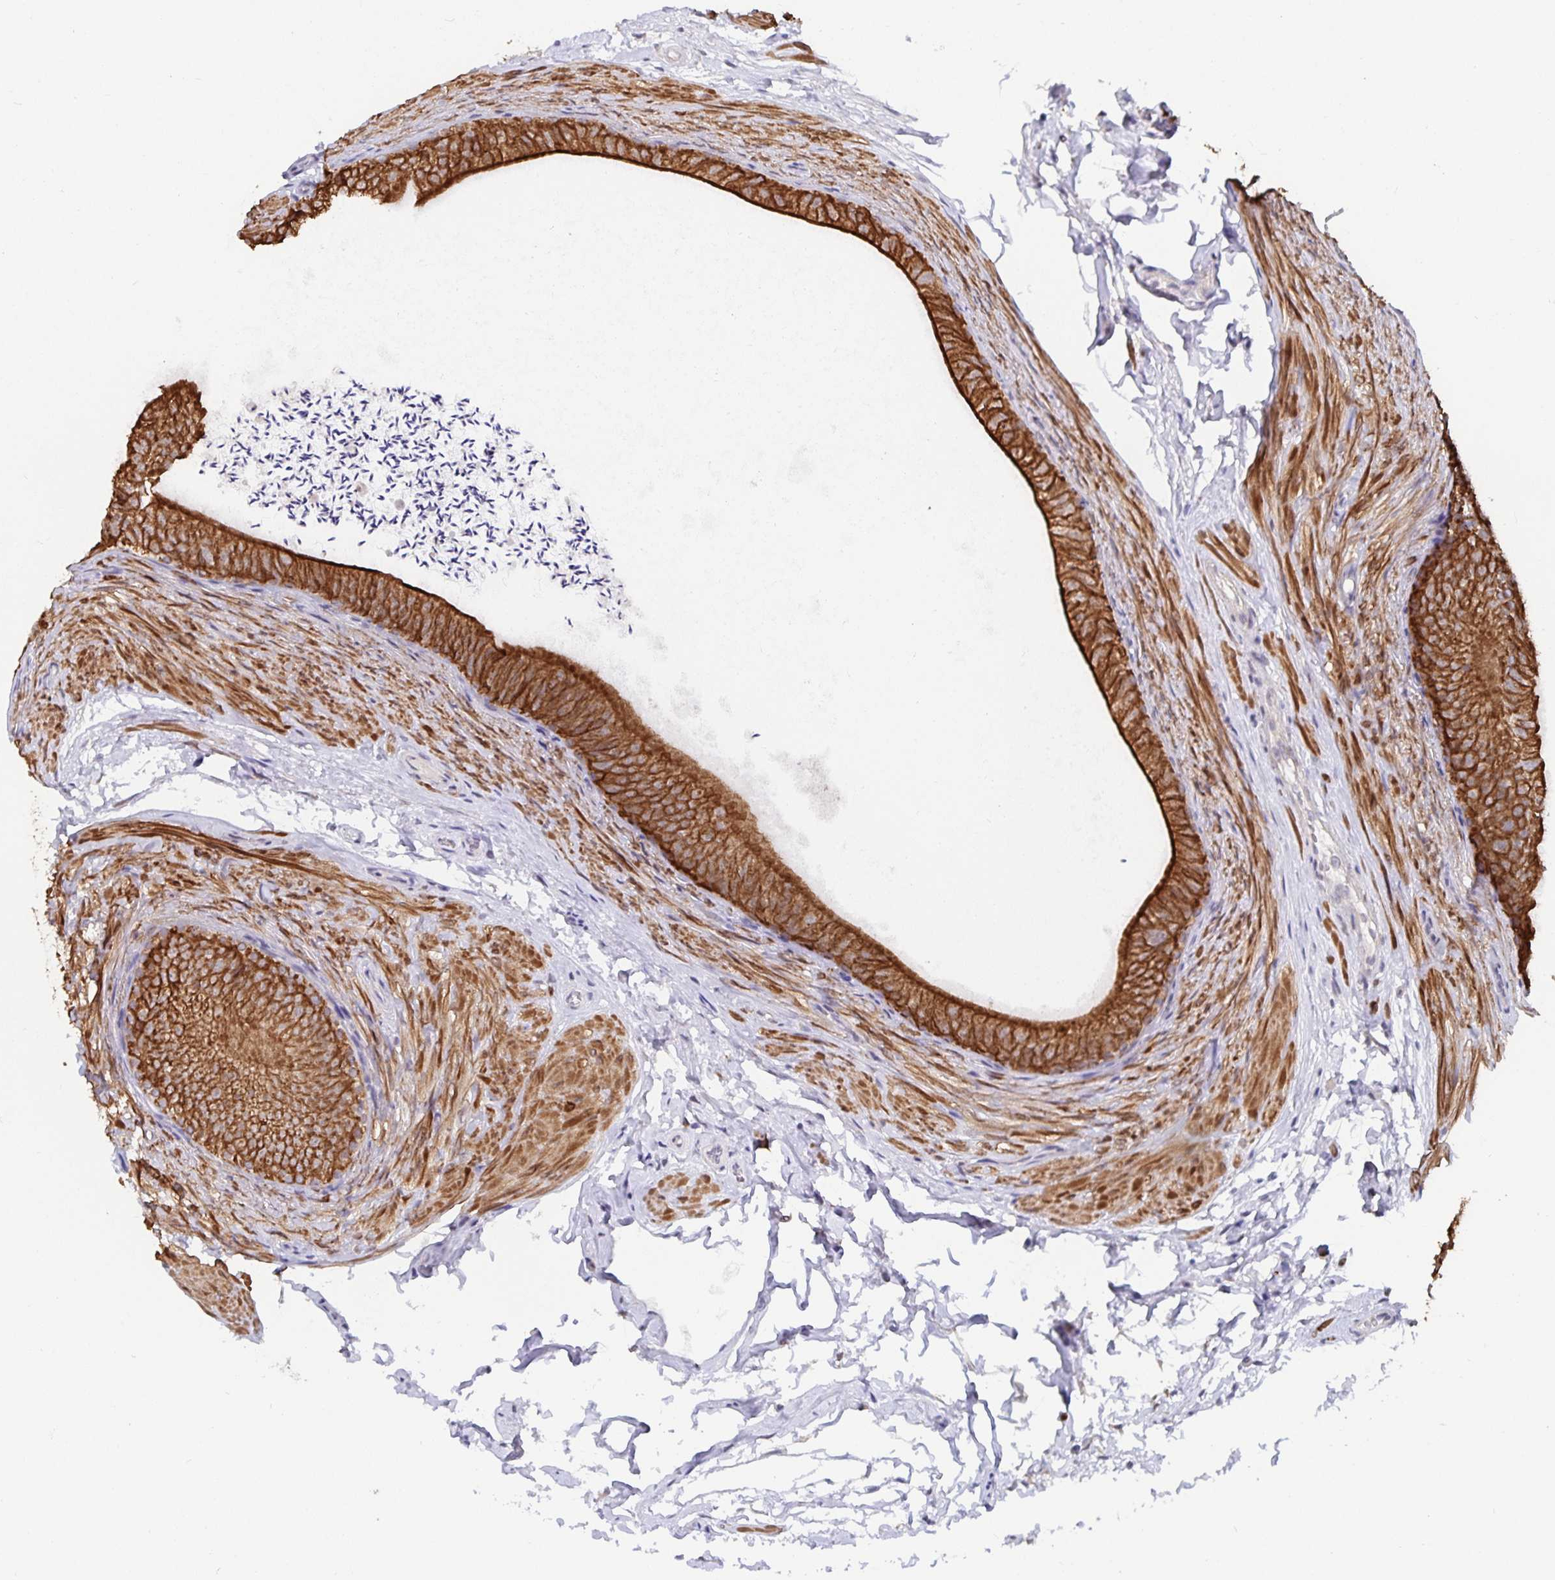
{"staining": {"intensity": "moderate", "quantity": ">75%", "location": "cytoplasmic/membranous"}, "tissue": "epididymis", "cell_type": "Glandular cells", "image_type": "normal", "snomed": [{"axis": "morphology", "description": "Normal tissue, NOS"}, {"axis": "topography", "description": "Epididymis, spermatic cord, NOS"}, {"axis": "topography", "description": "Epididymis"}, {"axis": "topography", "description": "Peripheral nerve tissue"}], "caption": "Immunohistochemical staining of normal epididymis exhibits medium levels of moderate cytoplasmic/membranous staining in about >75% of glandular cells.", "gene": "ZIK1", "patient": {"sex": "male", "age": 29}}